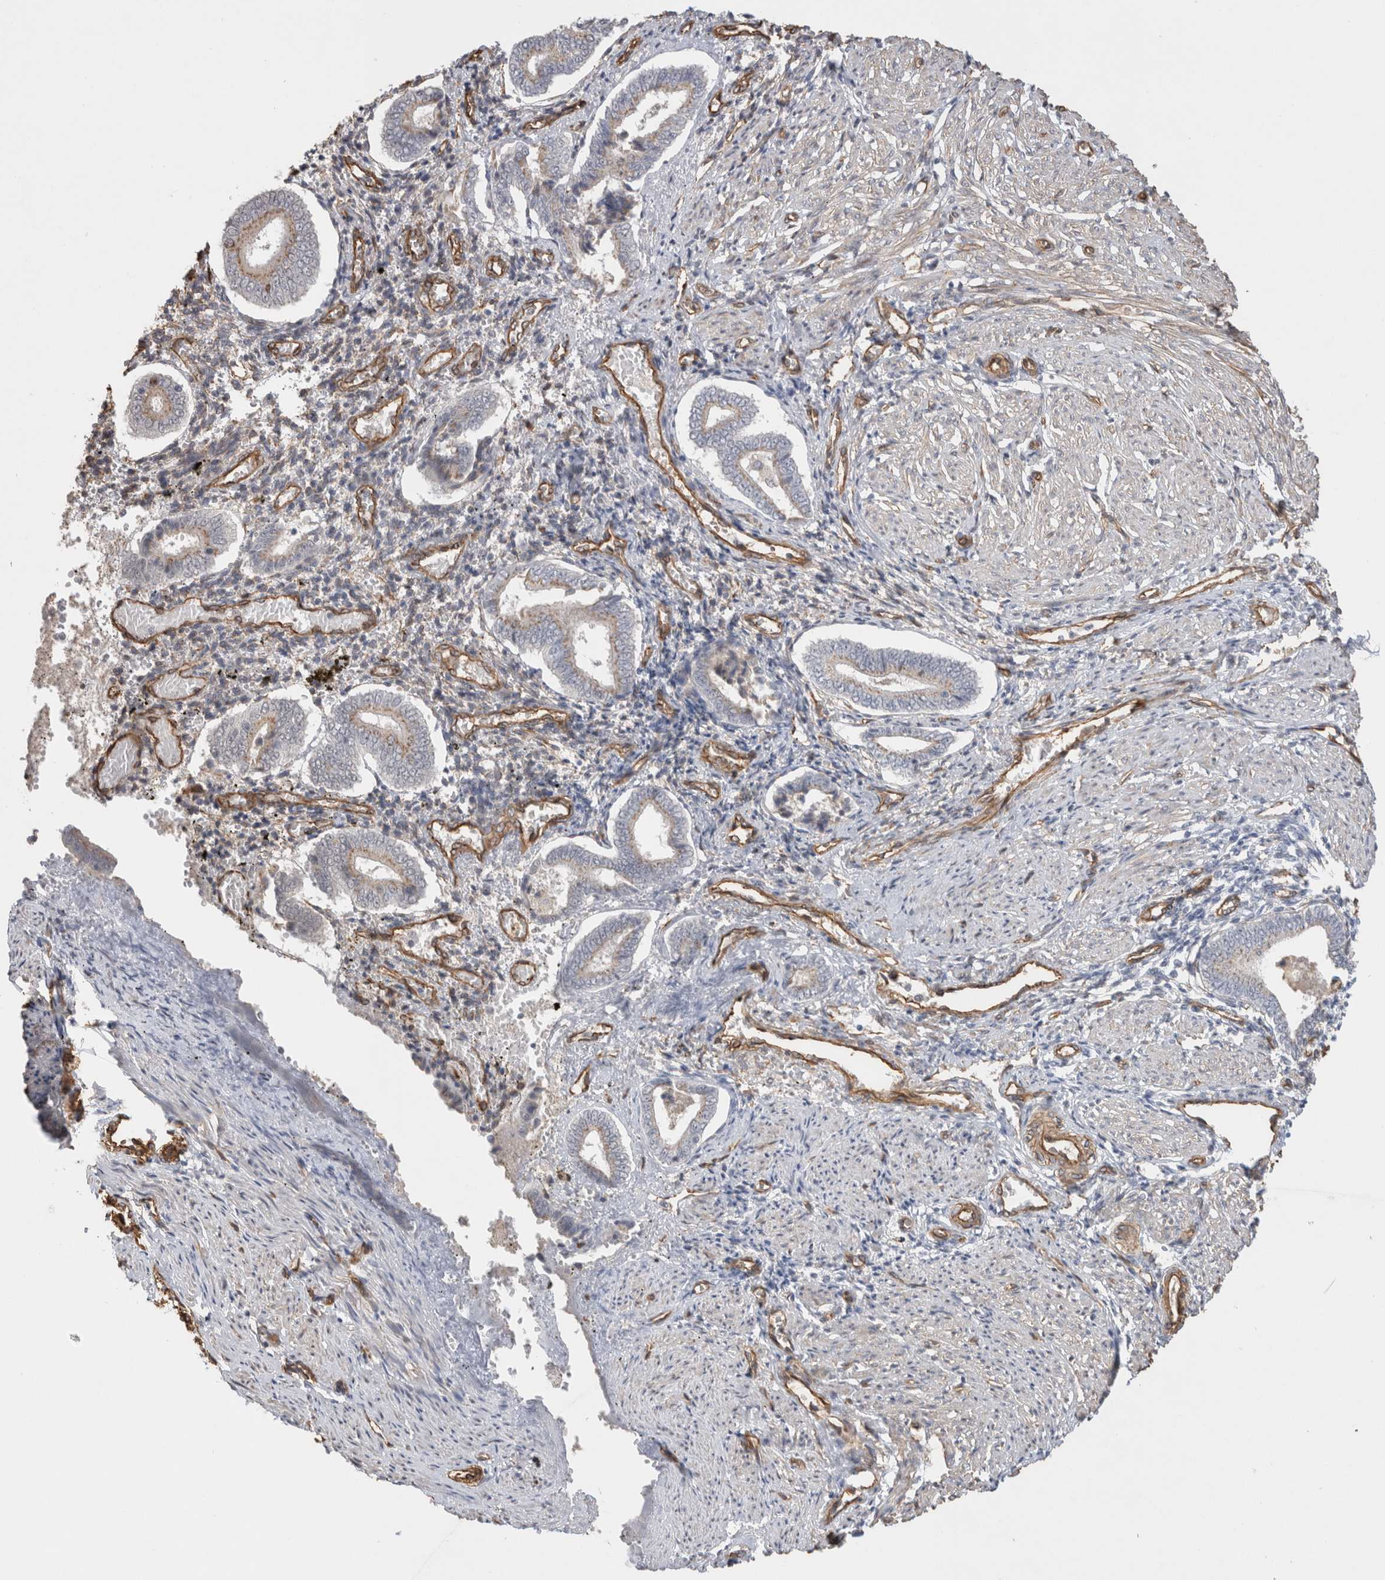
{"staining": {"intensity": "negative", "quantity": "none", "location": "none"}, "tissue": "endometrium", "cell_type": "Cells in endometrial stroma", "image_type": "normal", "snomed": [{"axis": "morphology", "description": "Normal tissue, NOS"}, {"axis": "topography", "description": "Endometrium"}], "caption": "This is a photomicrograph of IHC staining of normal endometrium, which shows no expression in cells in endometrial stroma.", "gene": "CAAP1", "patient": {"sex": "female", "age": 42}}